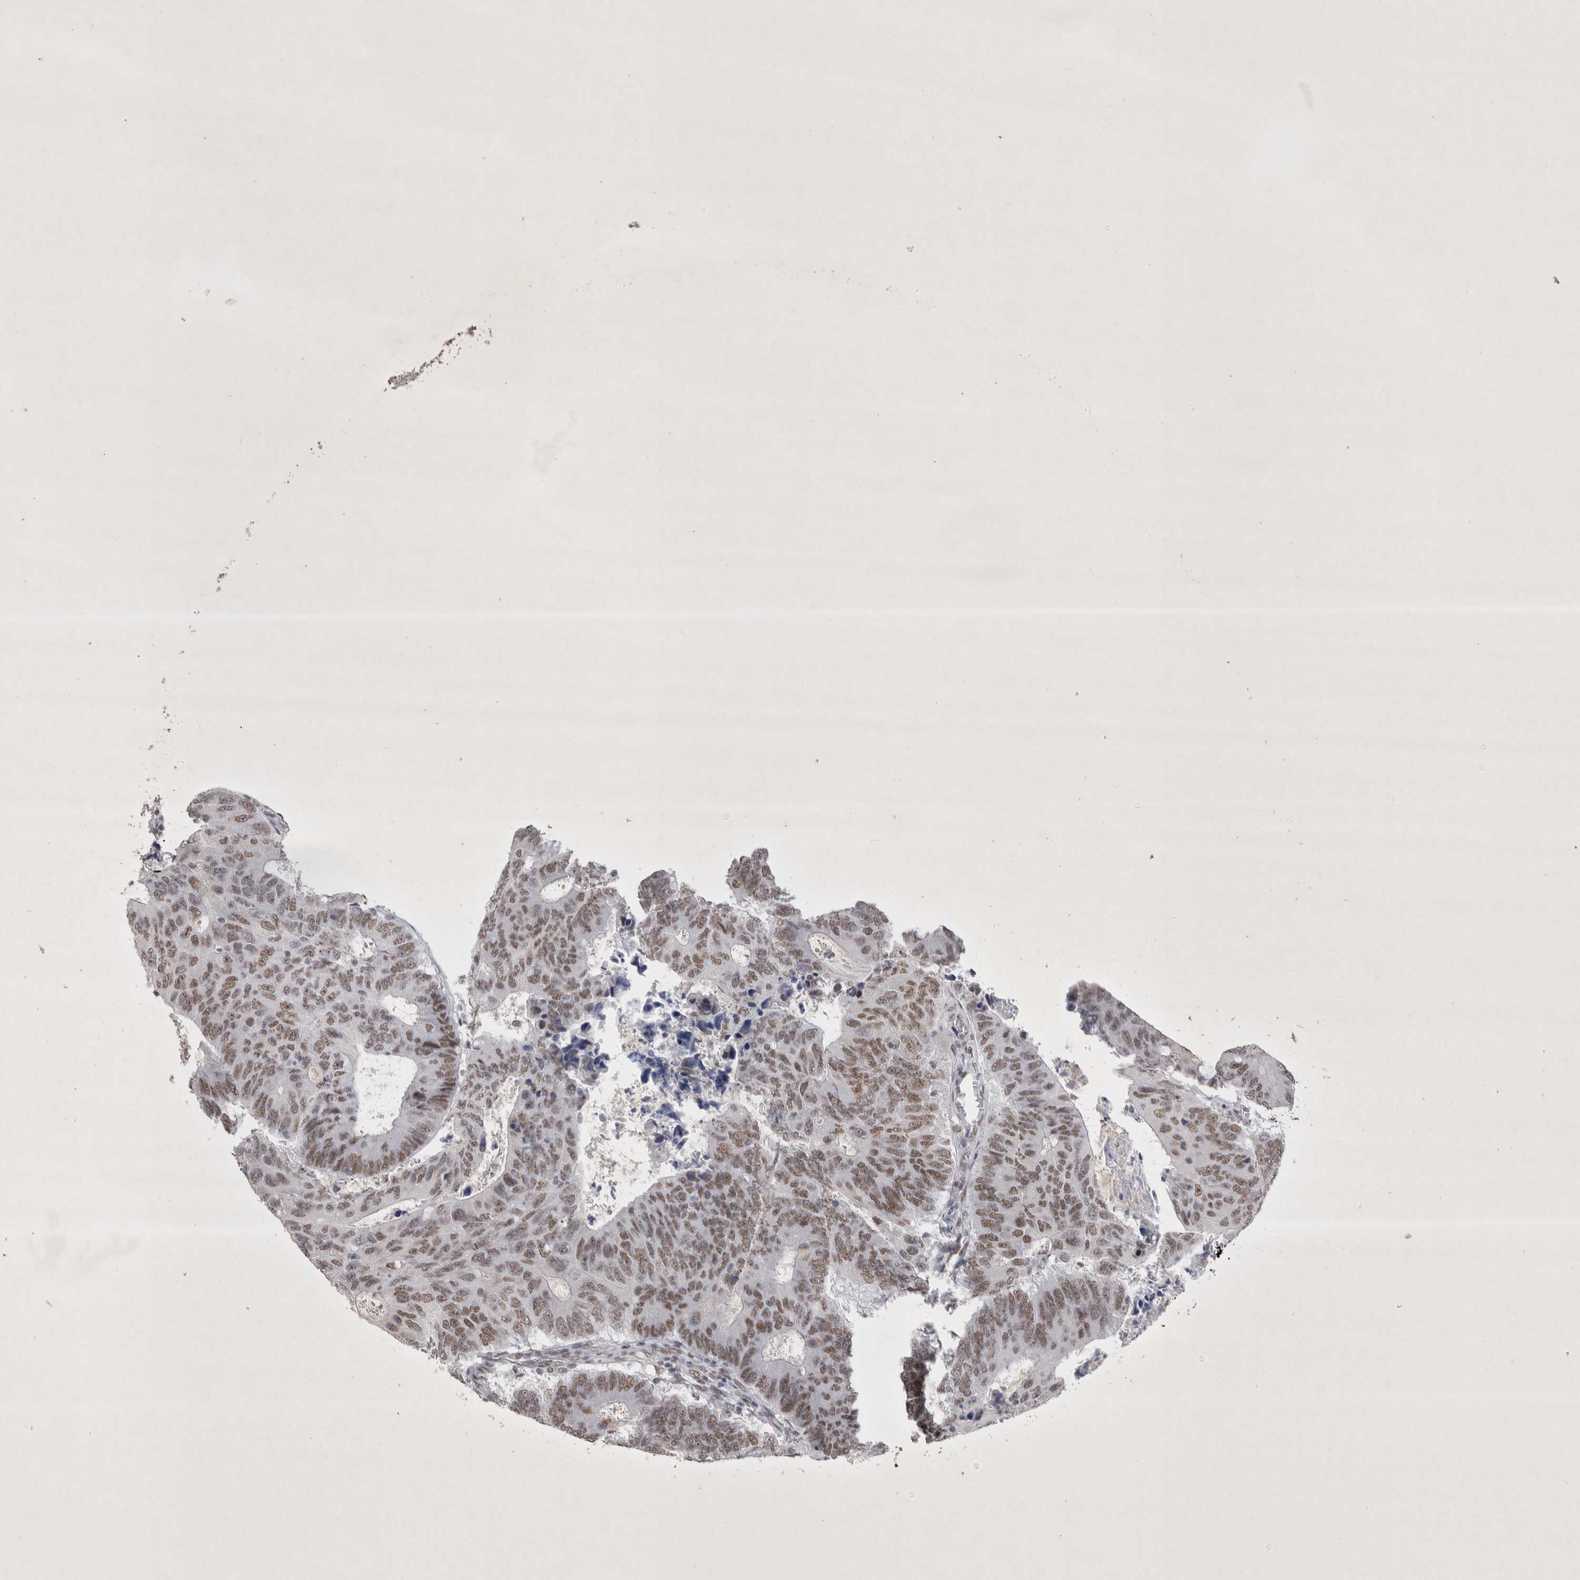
{"staining": {"intensity": "moderate", "quantity": ">75%", "location": "nuclear"}, "tissue": "colorectal cancer", "cell_type": "Tumor cells", "image_type": "cancer", "snomed": [{"axis": "morphology", "description": "Adenocarcinoma, NOS"}, {"axis": "topography", "description": "Colon"}], "caption": "The immunohistochemical stain highlights moderate nuclear staining in tumor cells of colorectal cancer (adenocarcinoma) tissue.", "gene": "RBM6", "patient": {"sex": "male", "age": 87}}